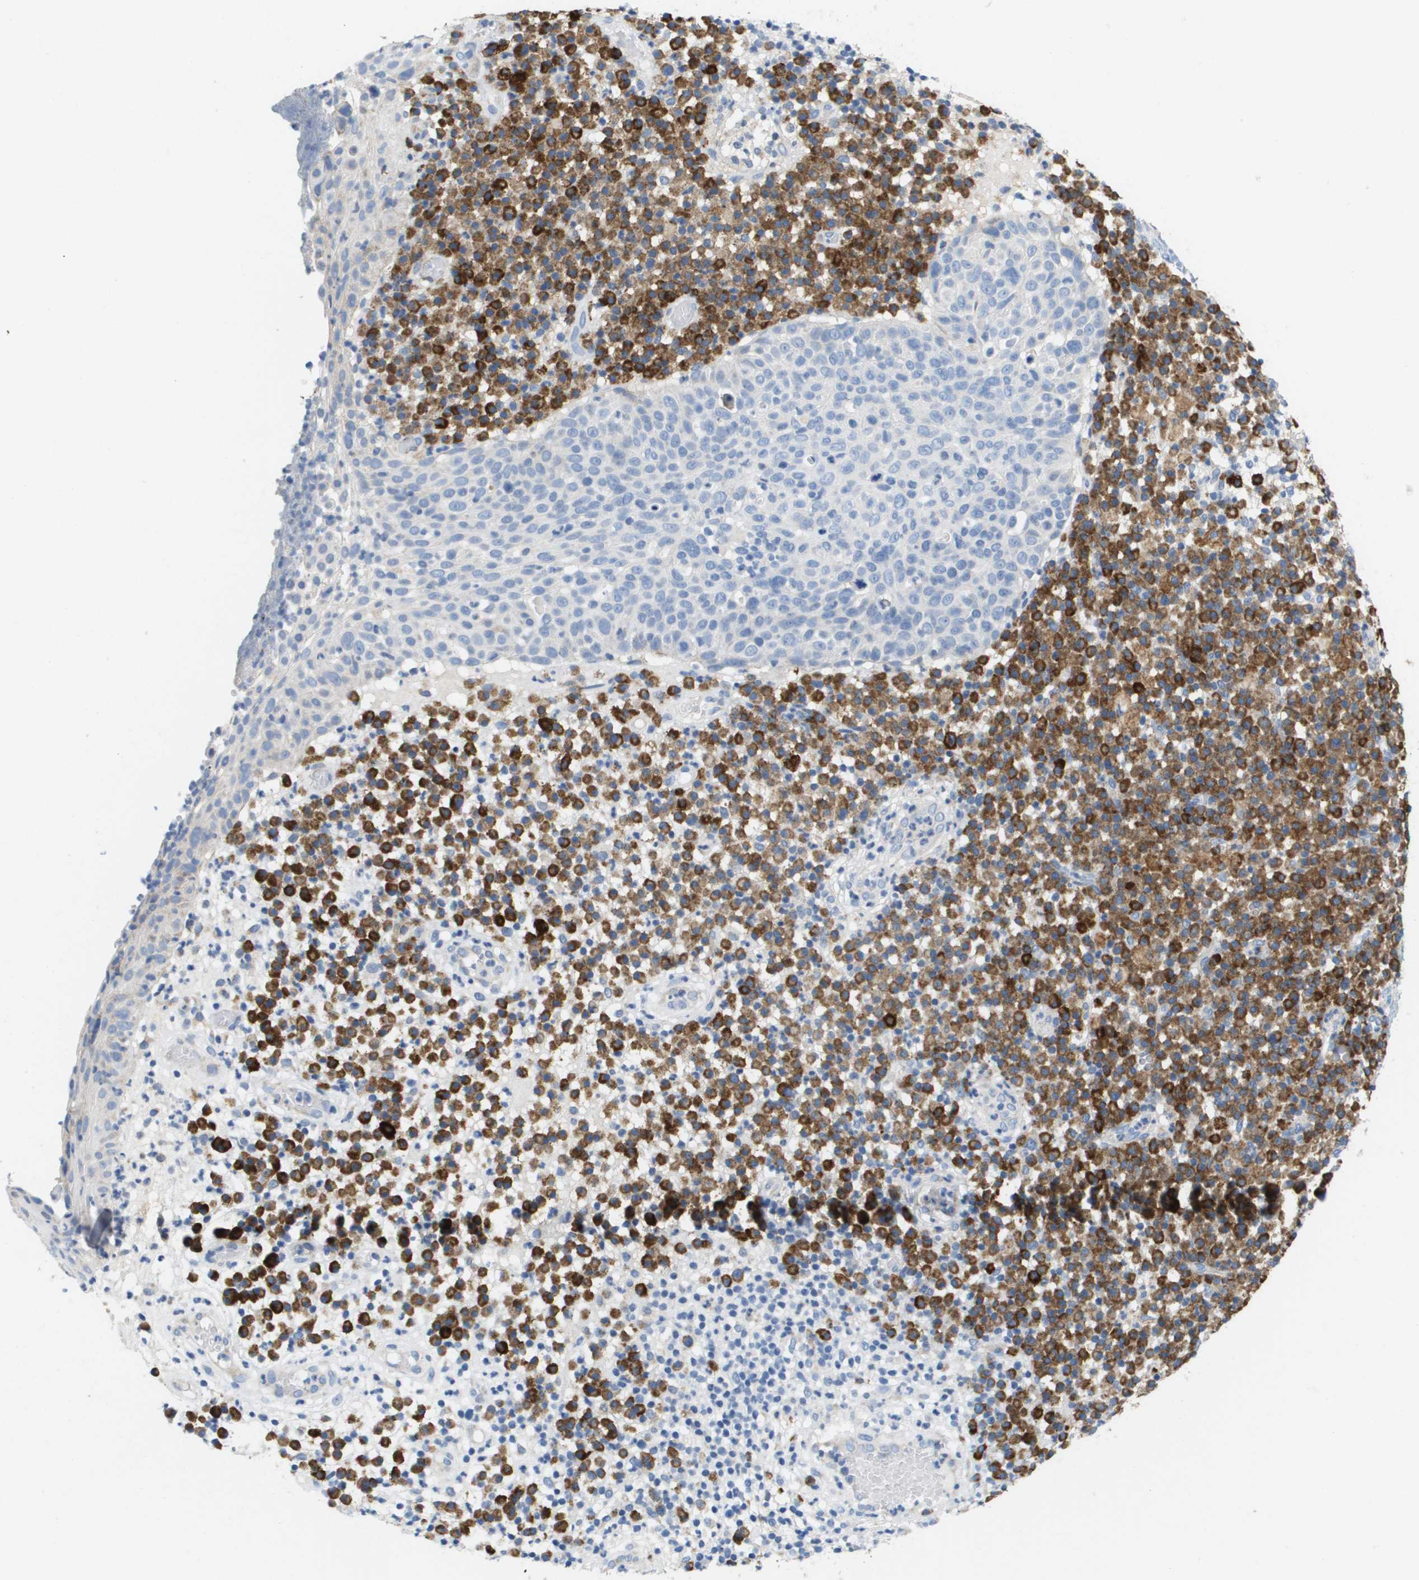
{"staining": {"intensity": "negative", "quantity": "none", "location": "none"}, "tissue": "skin cancer", "cell_type": "Tumor cells", "image_type": "cancer", "snomed": [{"axis": "morphology", "description": "Squamous cell carcinoma in situ, NOS"}, {"axis": "morphology", "description": "Squamous cell carcinoma, NOS"}, {"axis": "topography", "description": "Skin"}], "caption": "Tumor cells show no significant positivity in squamous cell carcinoma (skin).", "gene": "CD3G", "patient": {"sex": "male", "age": 93}}